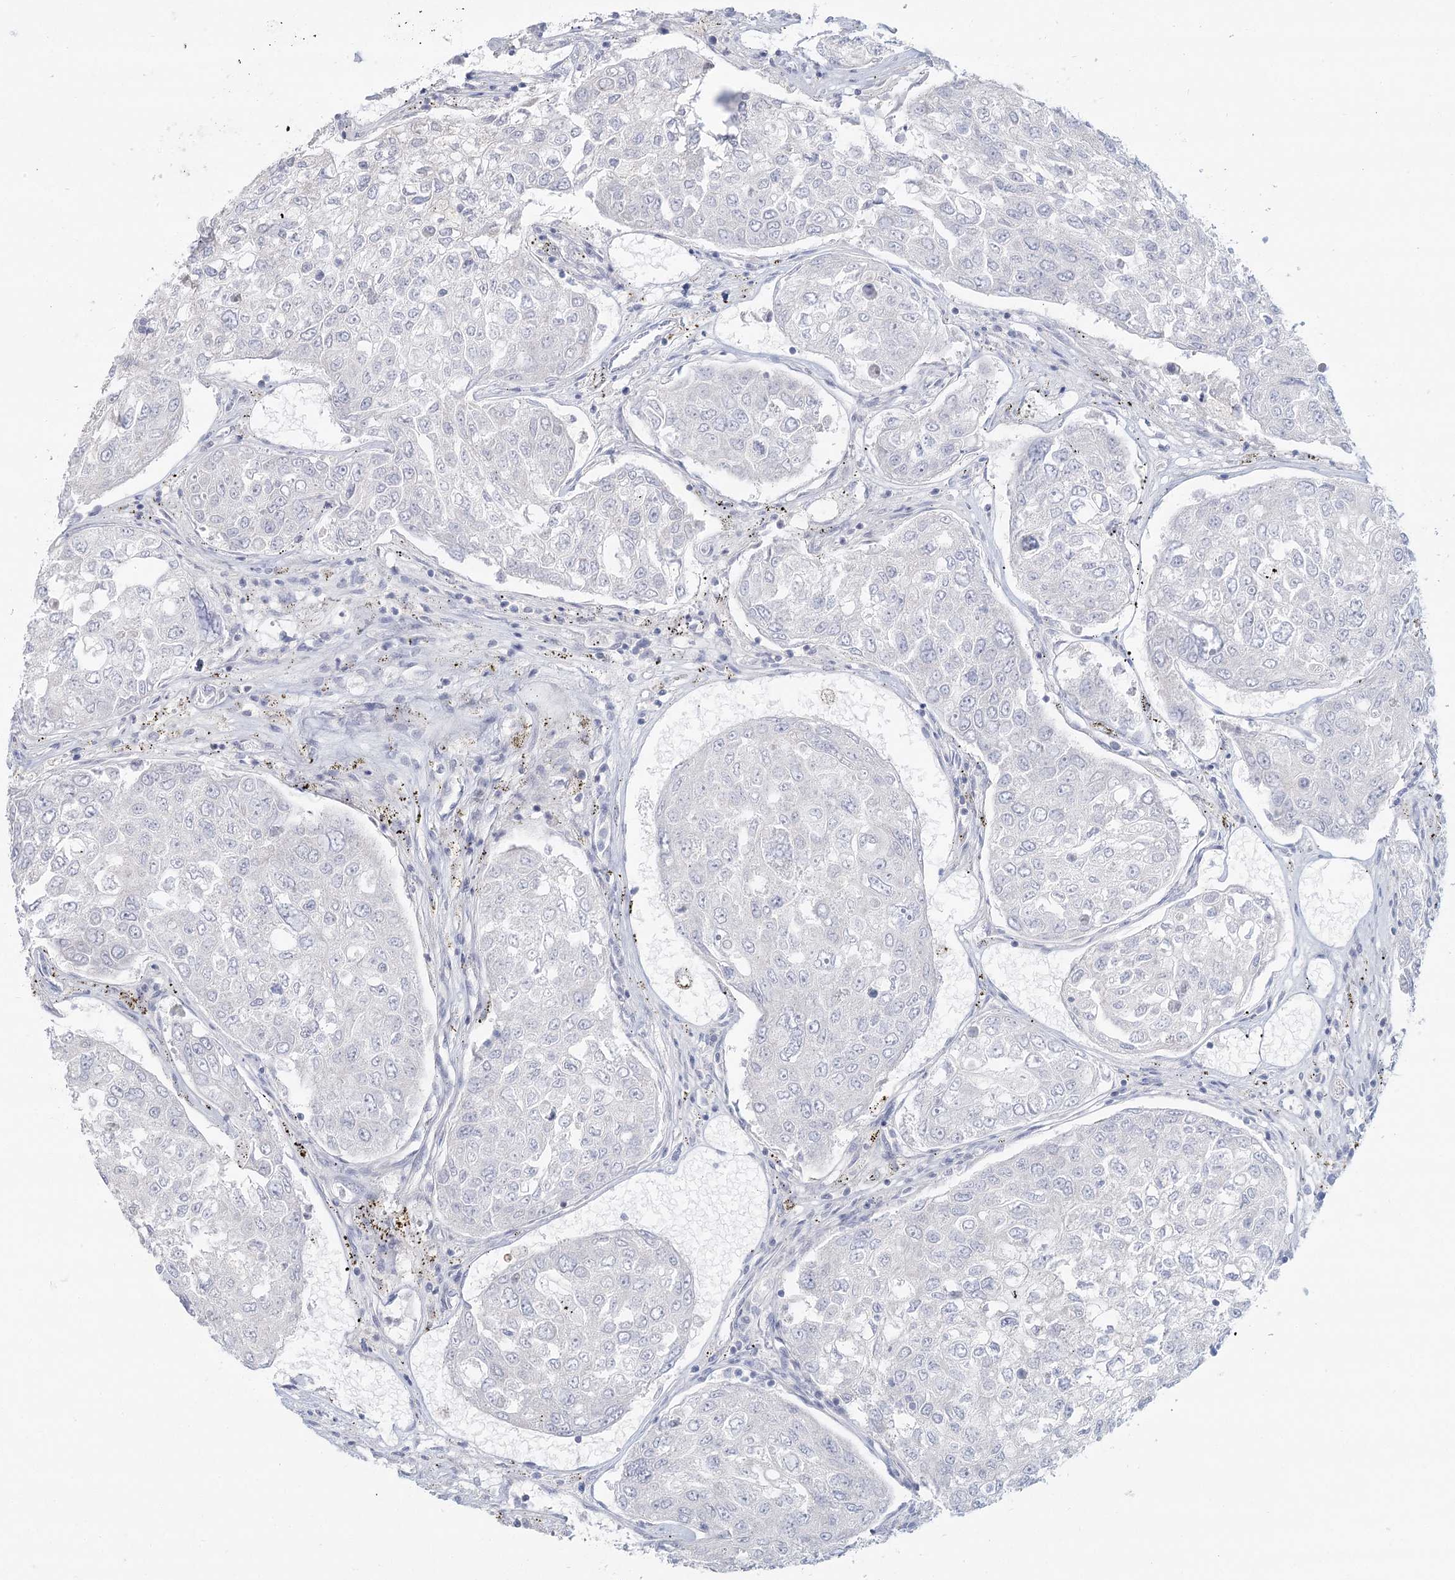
{"staining": {"intensity": "negative", "quantity": "none", "location": "none"}, "tissue": "urothelial cancer", "cell_type": "Tumor cells", "image_type": "cancer", "snomed": [{"axis": "morphology", "description": "Urothelial carcinoma, High grade"}, {"axis": "topography", "description": "Lymph node"}, {"axis": "topography", "description": "Urinary bladder"}], "caption": "Tumor cells are negative for brown protein staining in high-grade urothelial carcinoma.", "gene": "DMGDH", "patient": {"sex": "male", "age": 51}}